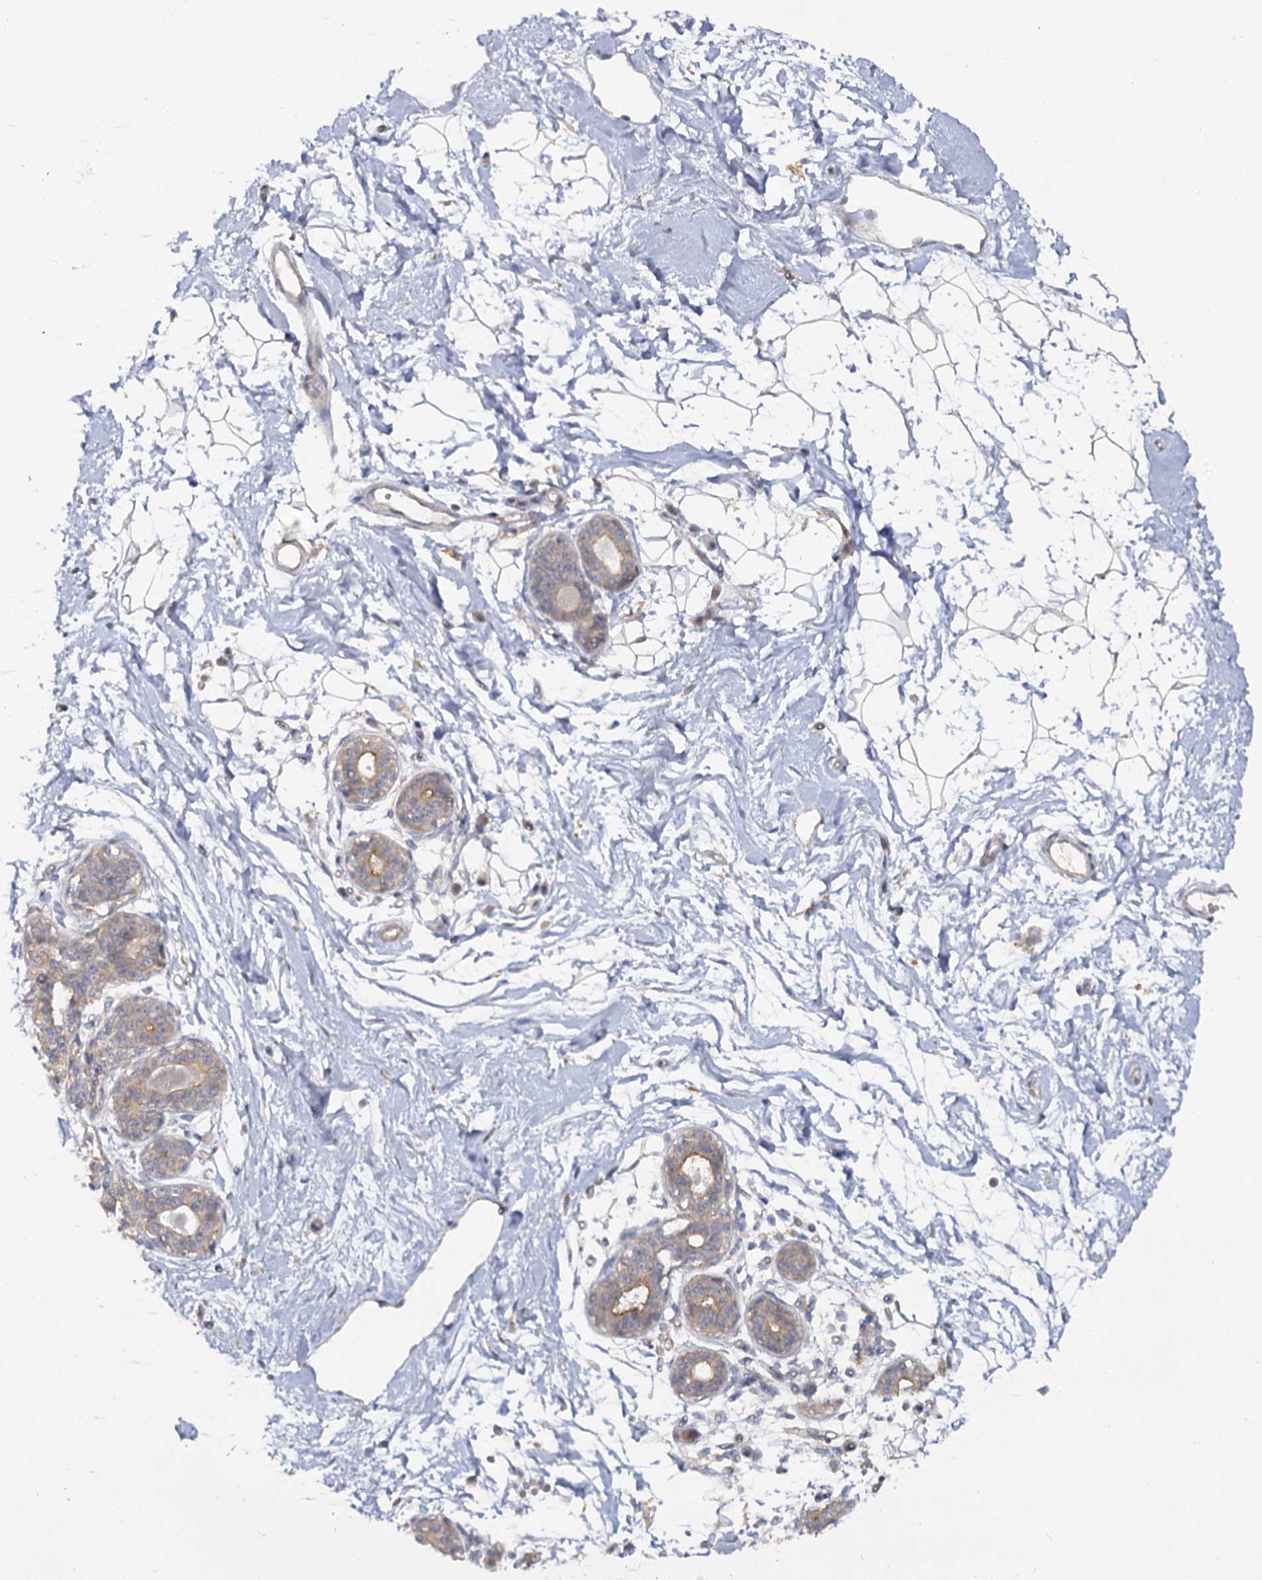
{"staining": {"intensity": "negative", "quantity": "none", "location": "none"}, "tissue": "breast", "cell_type": "Adipocytes", "image_type": "normal", "snomed": [{"axis": "morphology", "description": "Normal tissue, NOS"}, {"axis": "topography", "description": "Breast"}], "caption": "A high-resolution image shows IHC staining of normal breast, which displays no significant staining in adipocytes.", "gene": "ANGPTL5", "patient": {"sex": "female", "age": 45}}